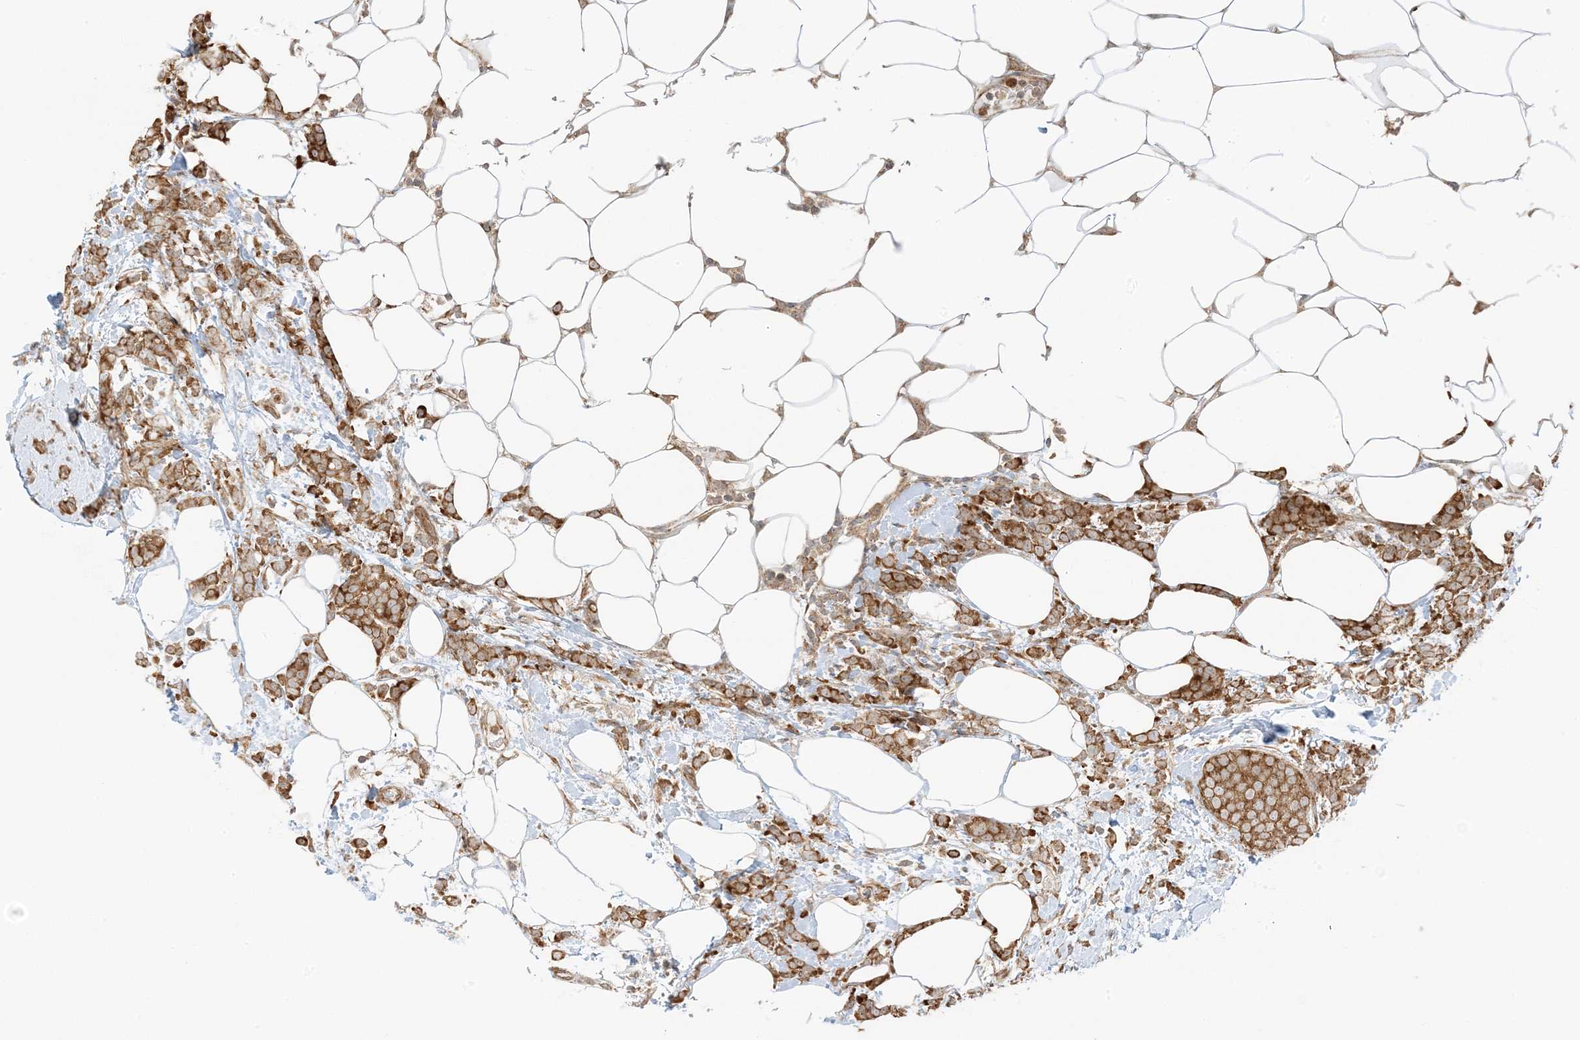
{"staining": {"intensity": "moderate", "quantity": ">75%", "location": "cytoplasmic/membranous"}, "tissue": "breast cancer", "cell_type": "Tumor cells", "image_type": "cancer", "snomed": [{"axis": "morphology", "description": "Lobular carcinoma"}, {"axis": "topography", "description": "Breast"}], "caption": "Immunohistochemical staining of human breast cancer (lobular carcinoma) displays medium levels of moderate cytoplasmic/membranous protein expression in approximately >75% of tumor cells. The protein of interest is shown in brown color, while the nuclei are stained blue.", "gene": "UBAP2L", "patient": {"sex": "female", "age": 58}}